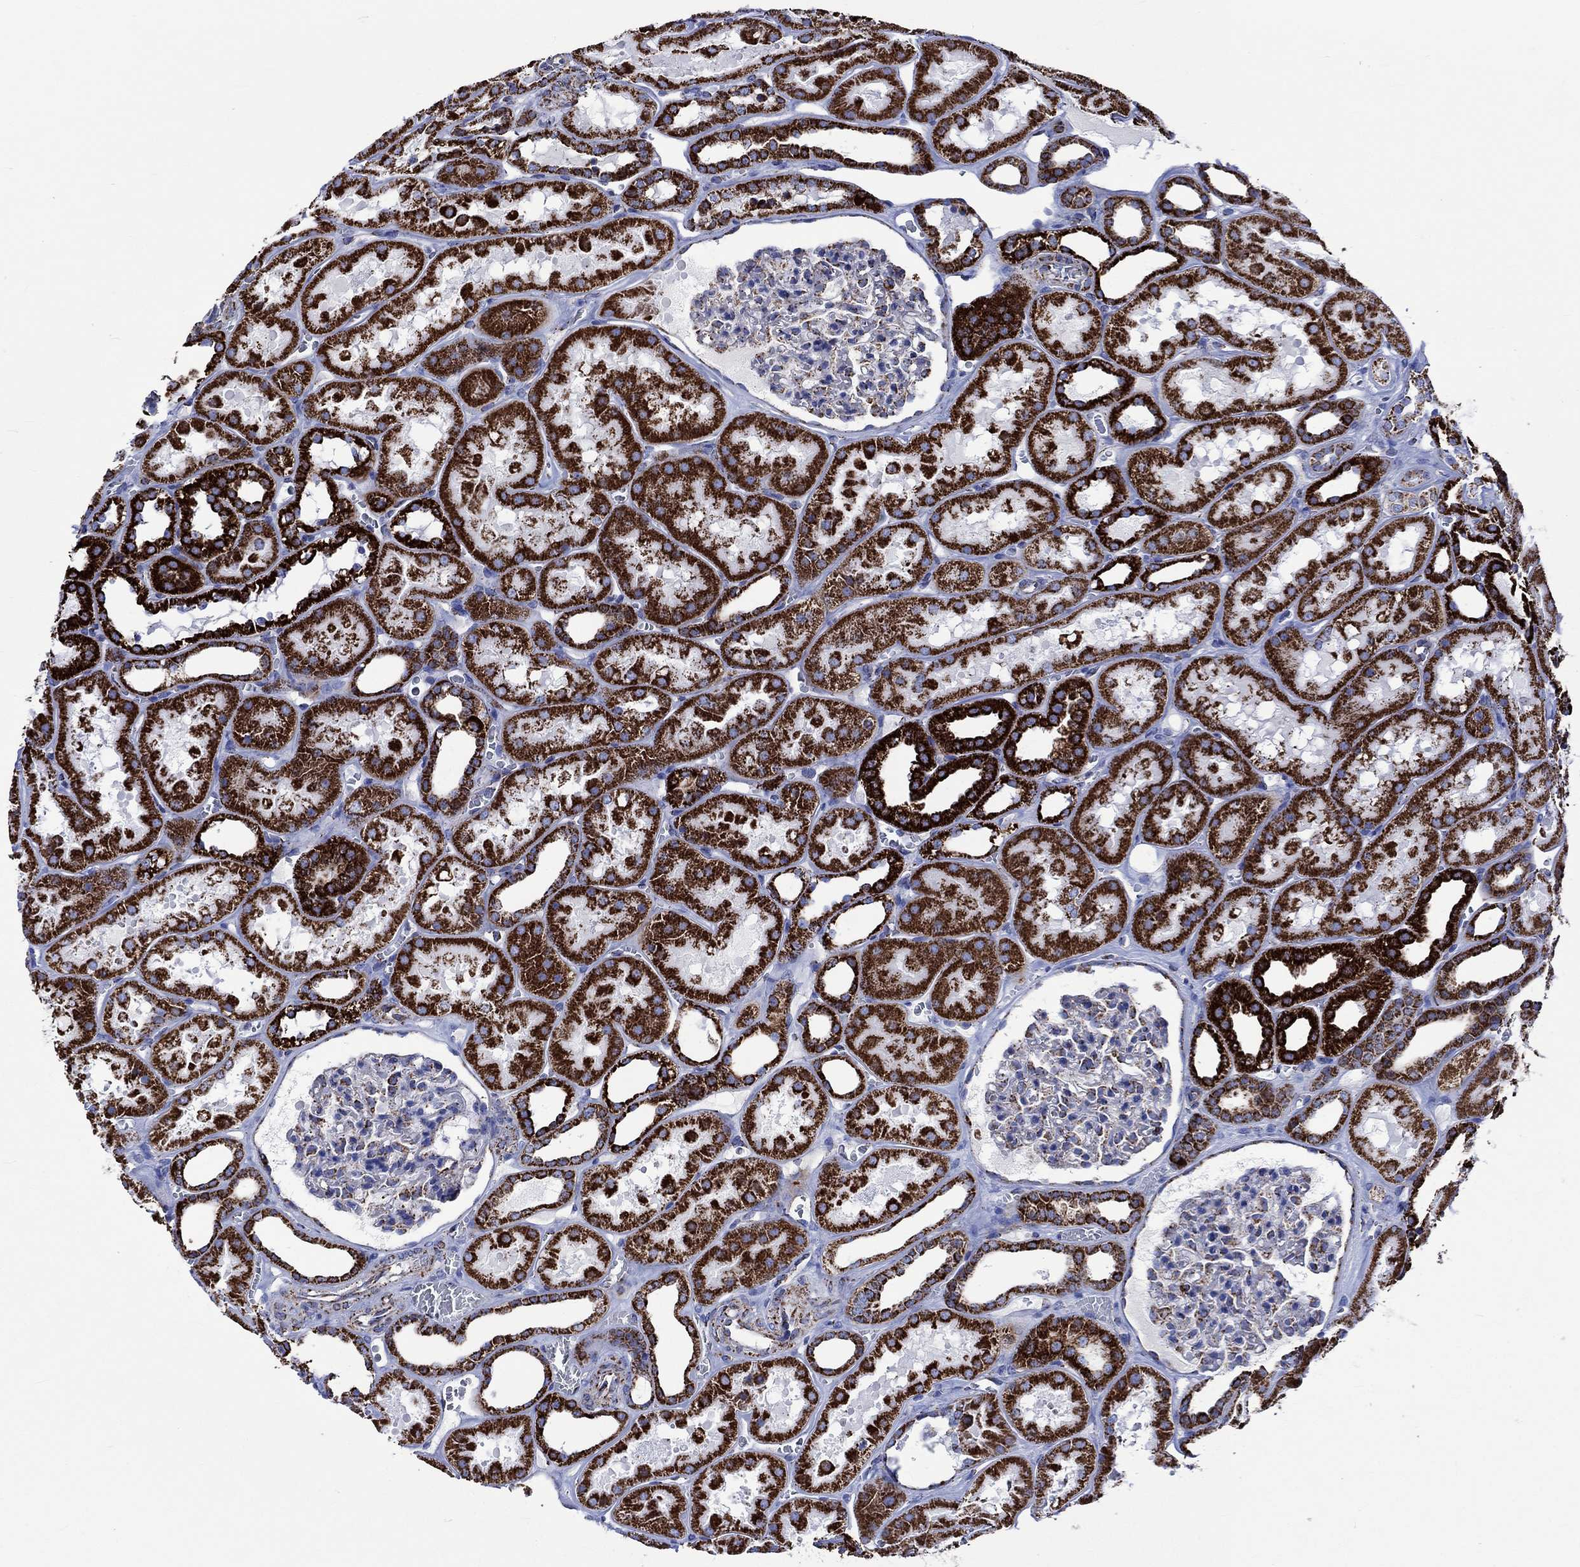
{"staining": {"intensity": "strong", "quantity": "<25%", "location": "cytoplasmic/membranous"}, "tissue": "kidney", "cell_type": "Cells in glomeruli", "image_type": "normal", "snomed": [{"axis": "morphology", "description": "Normal tissue, NOS"}, {"axis": "topography", "description": "Kidney"}], "caption": "Strong cytoplasmic/membranous positivity is present in about <25% of cells in glomeruli in unremarkable kidney.", "gene": "RCE1", "patient": {"sex": "female", "age": 41}}